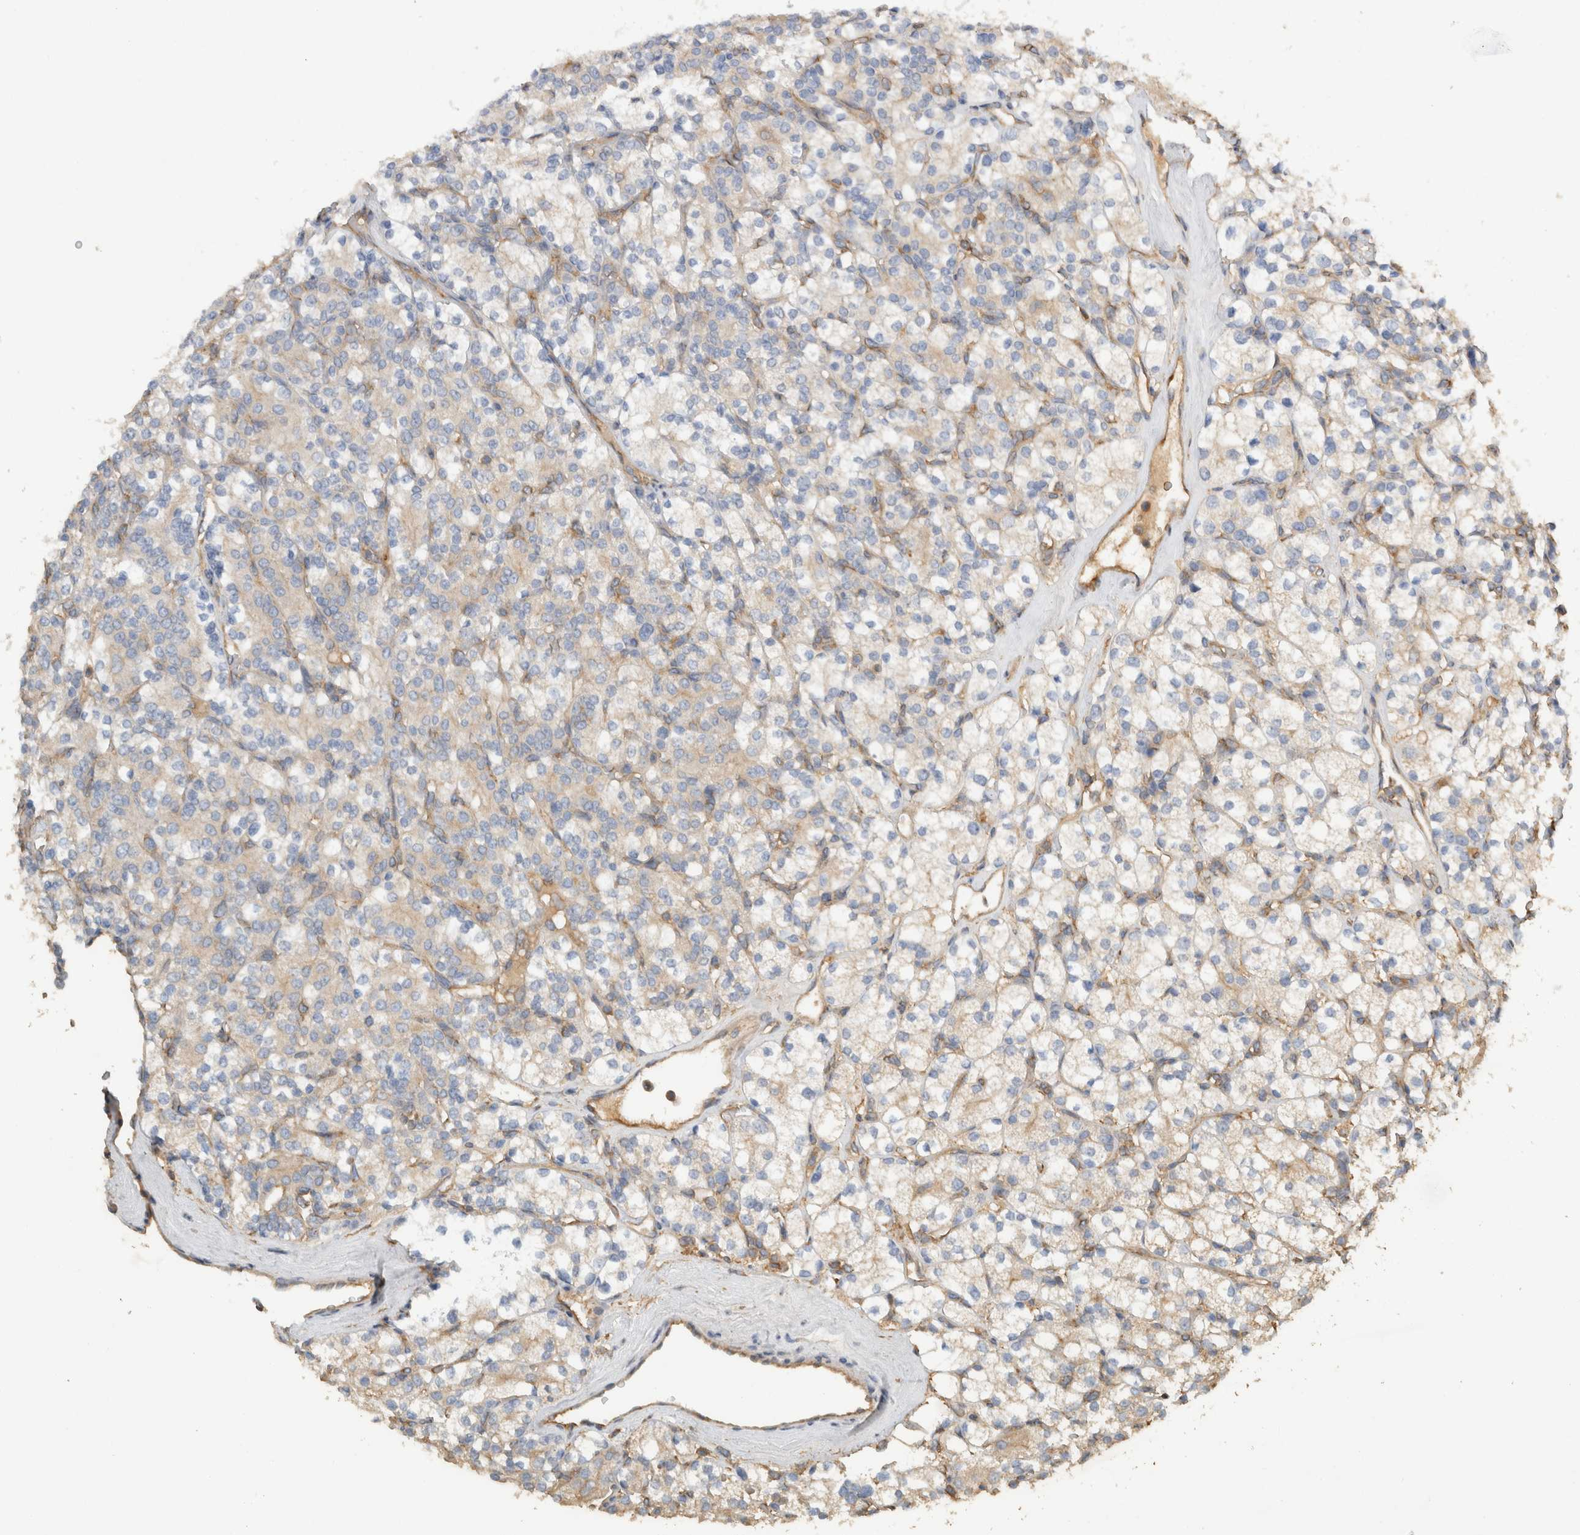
{"staining": {"intensity": "negative", "quantity": "none", "location": "none"}, "tissue": "renal cancer", "cell_type": "Tumor cells", "image_type": "cancer", "snomed": [{"axis": "morphology", "description": "Adenocarcinoma, NOS"}, {"axis": "topography", "description": "Kidney"}], "caption": "Tumor cells show no significant expression in adenocarcinoma (renal).", "gene": "EIF4G3", "patient": {"sex": "male", "age": 77}}